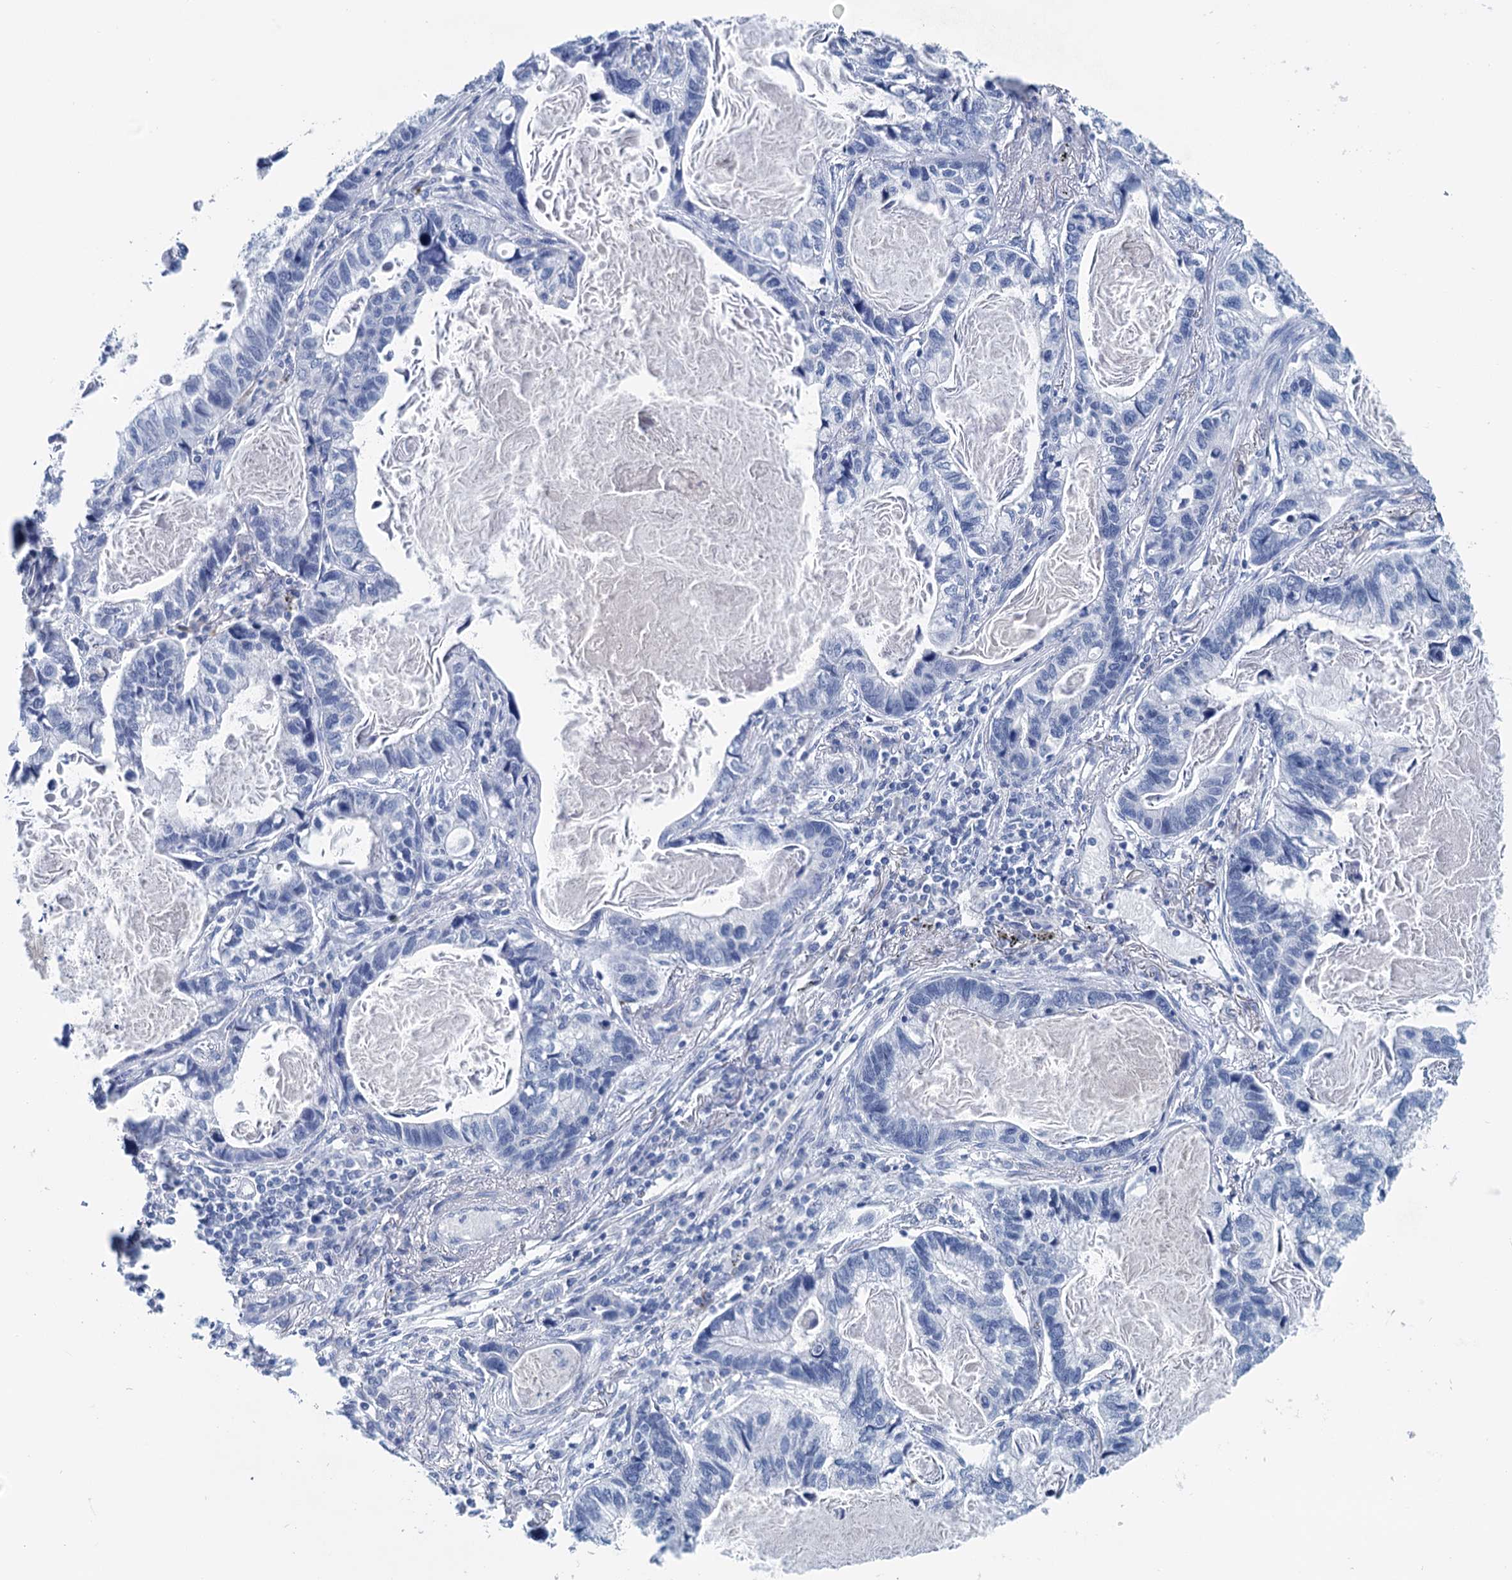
{"staining": {"intensity": "negative", "quantity": "none", "location": "none"}, "tissue": "lung cancer", "cell_type": "Tumor cells", "image_type": "cancer", "snomed": [{"axis": "morphology", "description": "Adenocarcinoma, NOS"}, {"axis": "topography", "description": "Lung"}], "caption": "The immunohistochemistry (IHC) histopathology image has no significant staining in tumor cells of lung cancer (adenocarcinoma) tissue.", "gene": "MYOZ3", "patient": {"sex": "male", "age": 67}}